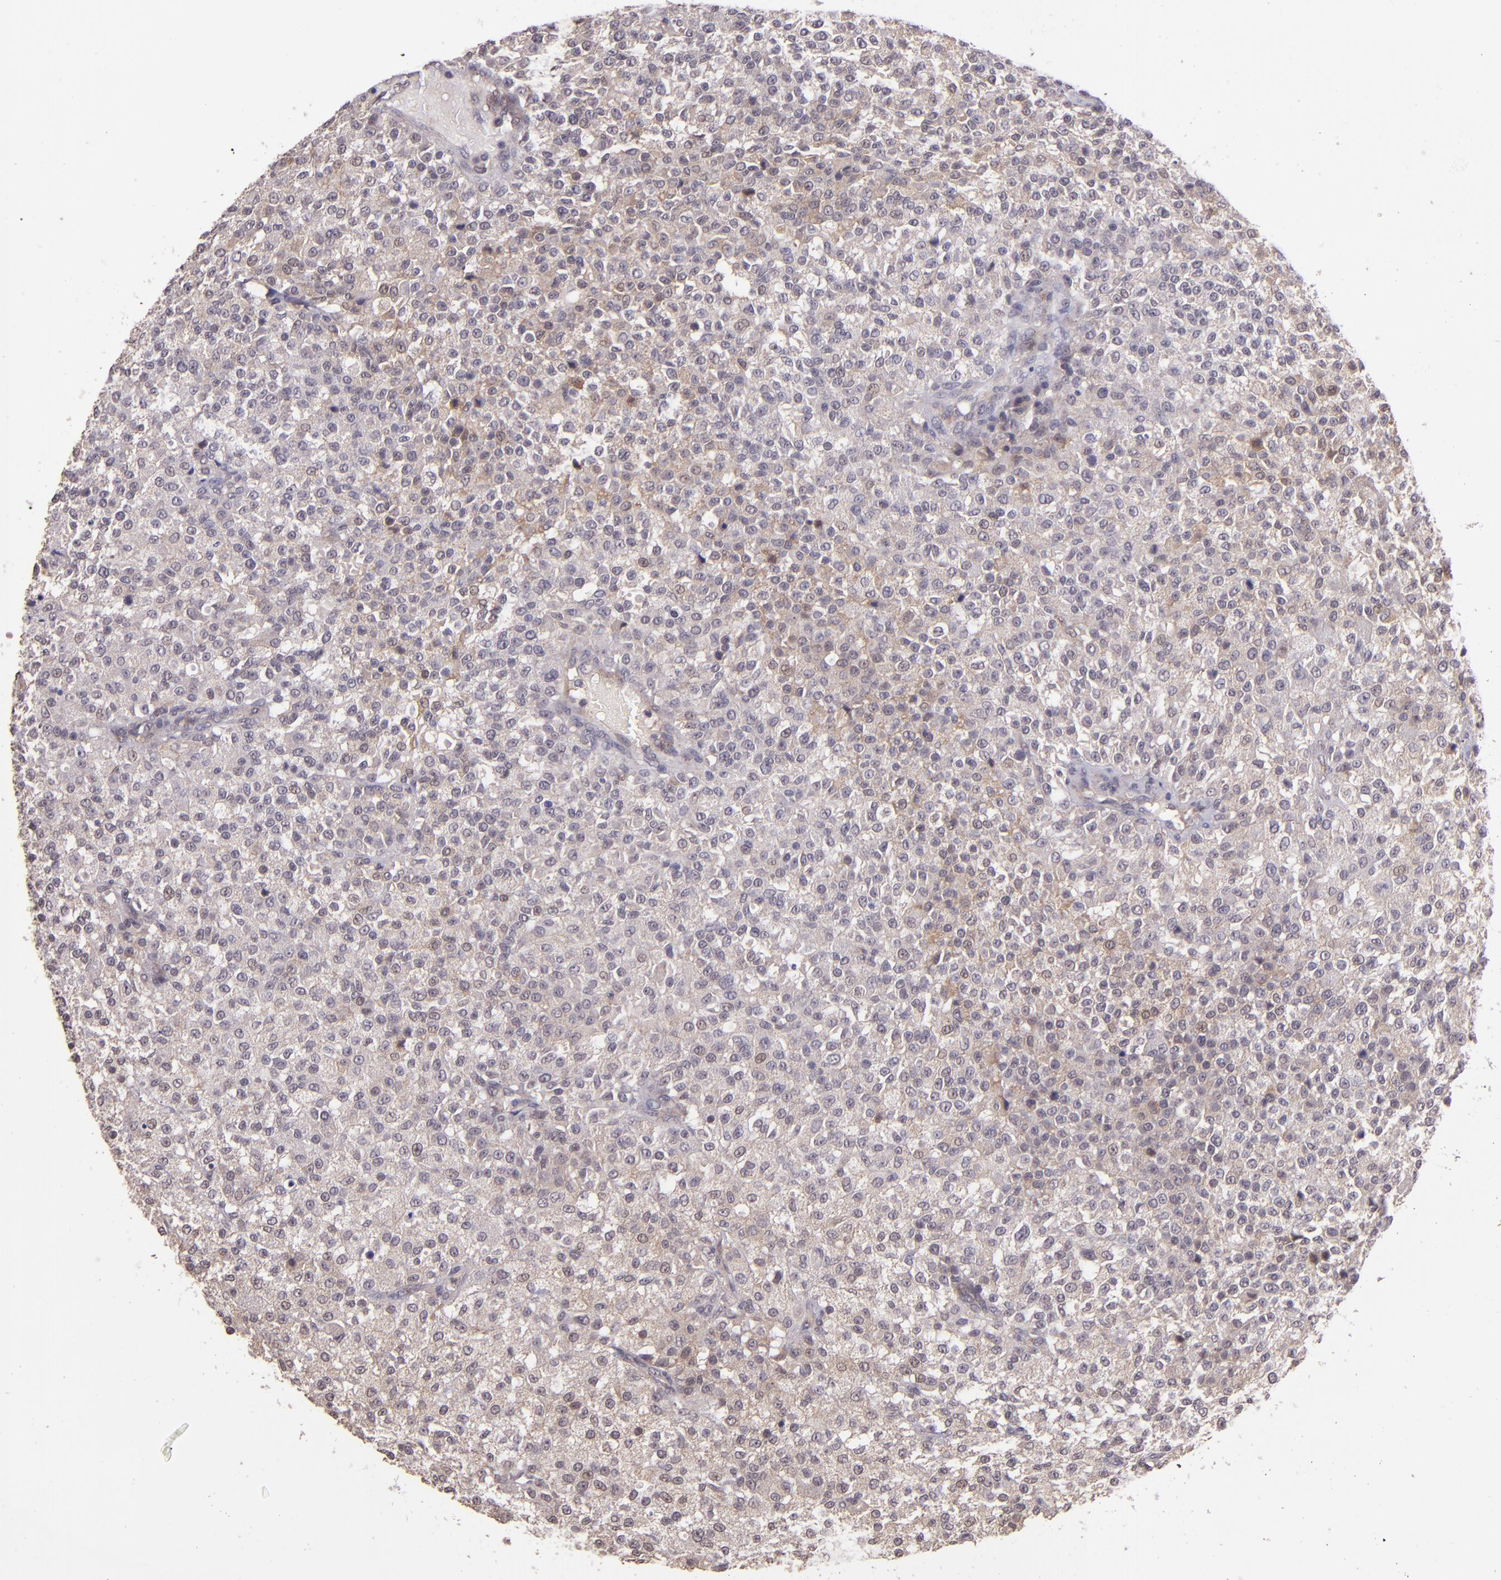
{"staining": {"intensity": "weak", "quantity": "<25%", "location": "cytoplasmic/membranous"}, "tissue": "testis cancer", "cell_type": "Tumor cells", "image_type": "cancer", "snomed": [{"axis": "morphology", "description": "Seminoma, NOS"}, {"axis": "topography", "description": "Testis"}], "caption": "Human testis seminoma stained for a protein using immunohistochemistry (IHC) reveals no positivity in tumor cells.", "gene": "TAF7L", "patient": {"sex": "male", "age": 59}}